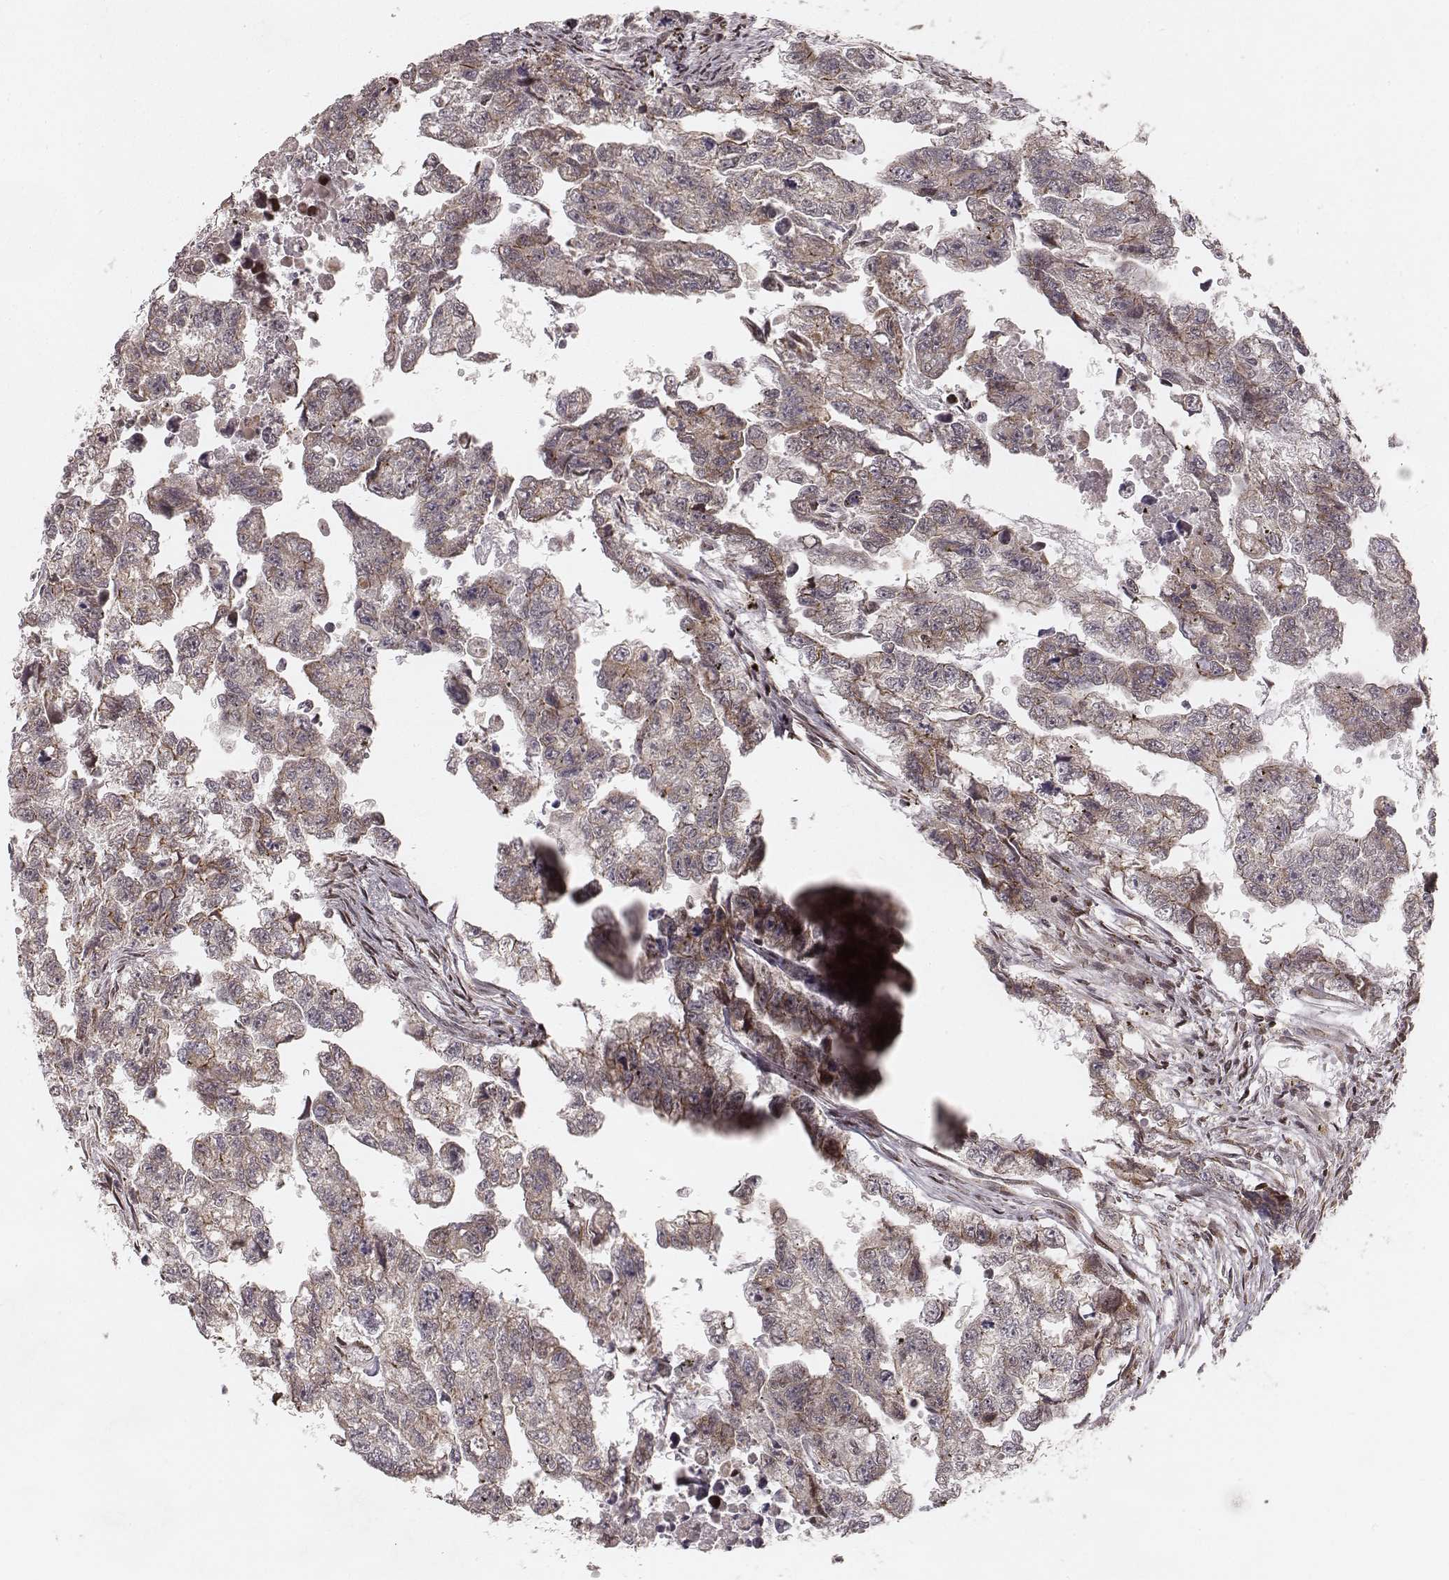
{"staining": {"intensity": "moderate", "quantity": "<25%", "location": "cytoplasmic/membranous"}, "tissue": "testis cancer", "cell_type": "Tumor cells", "image_type": "cancer", "snomed": [{"axis": "morphology", "description": "Carcinoma, Embryonal, NOS"}, {"axis": "morphology", "description": "Teratoma, malignant, NOS"}, {"axis": "topography", "description": "Testis"}], "caption": "Protein staining of testis cancer (teratoma (malignant)) tissue shows moderate cytoplasmic/membranous positivity in about <25% of tumor cells.", "gene": "MYO19", "patient": {"sex": "male", "age": 44}}